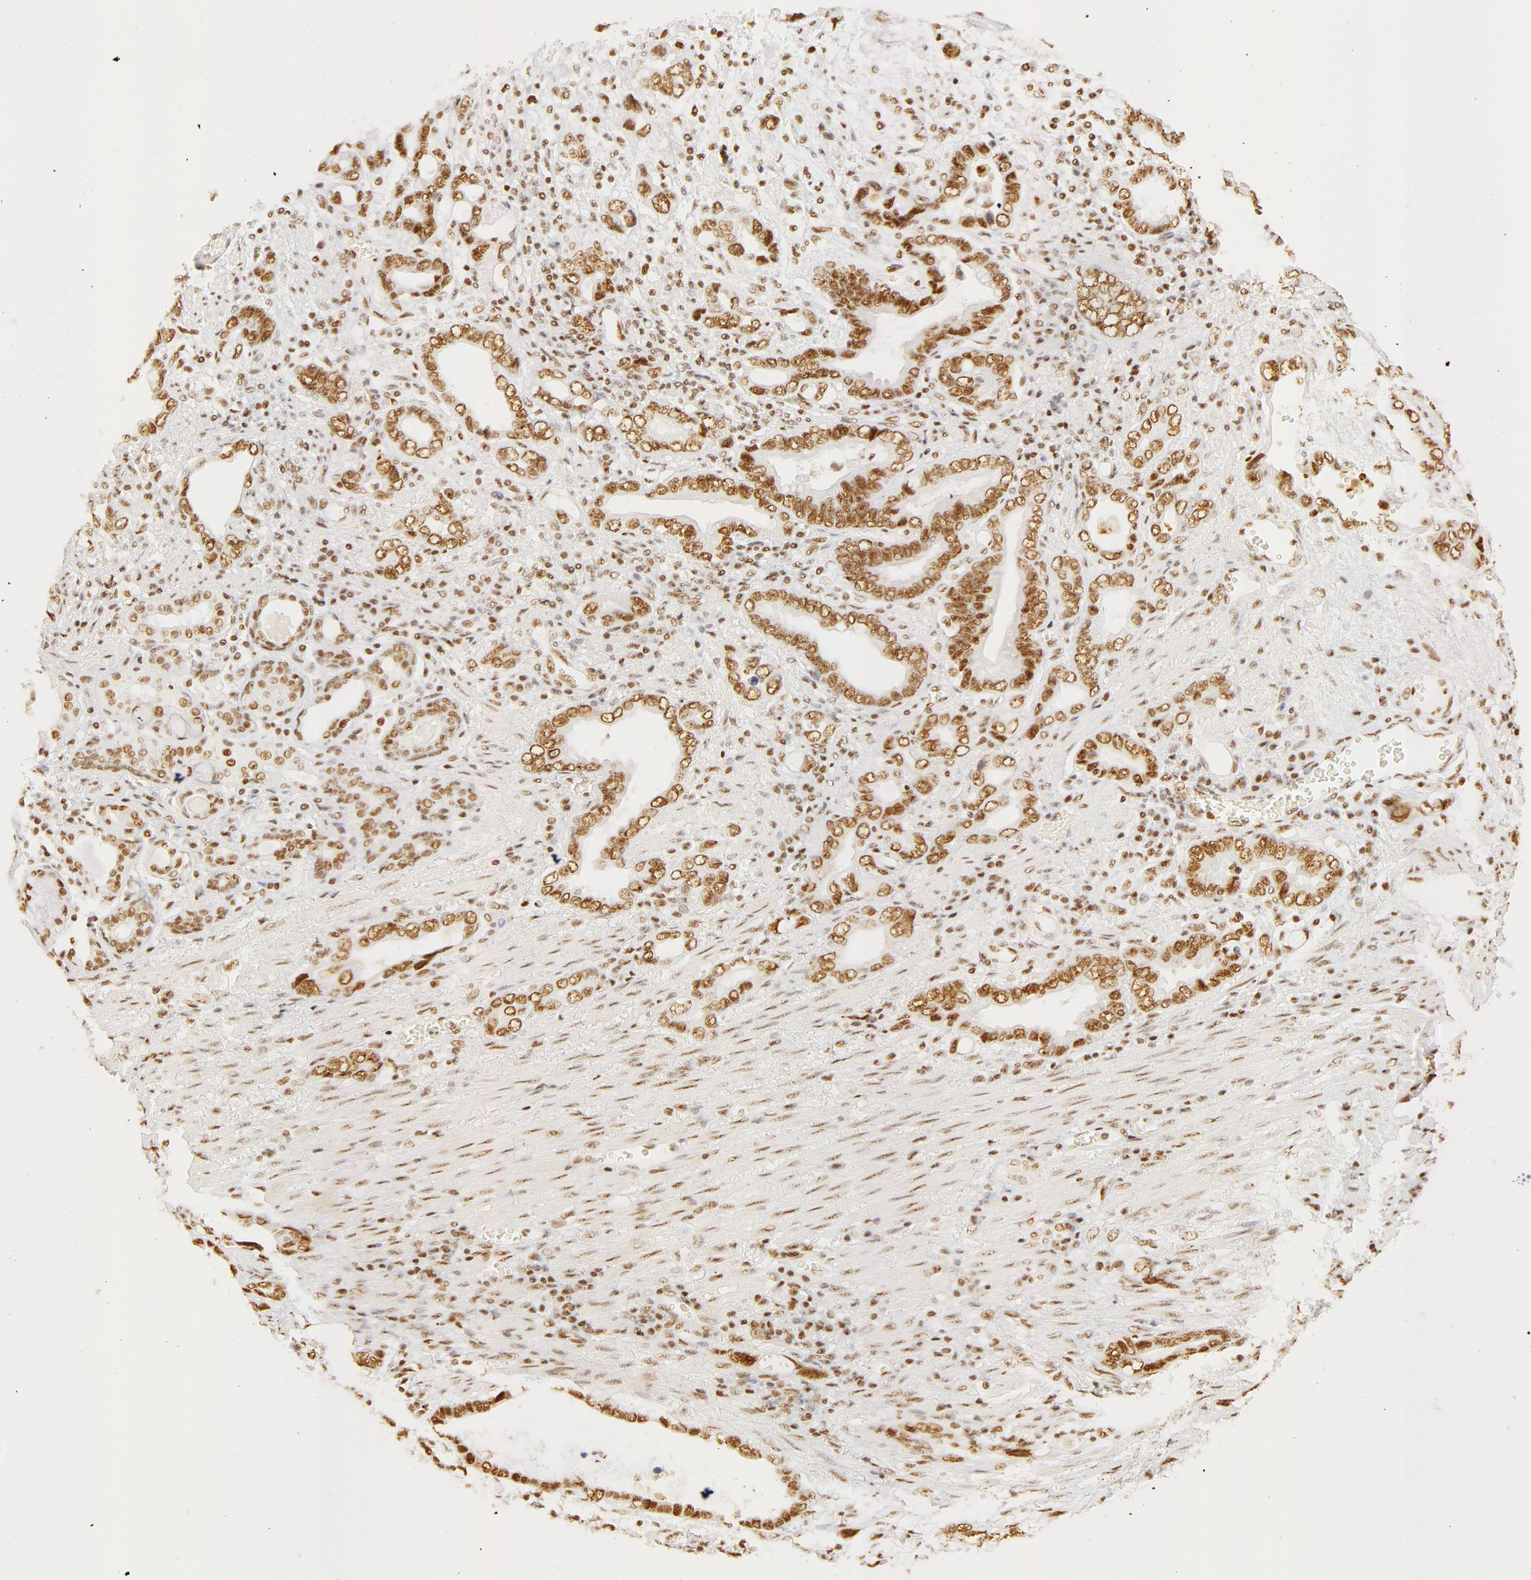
{"staining": {"intensity": "moderate", "quantity": ">75%", "location": "nuclear"}, "tissue": "stomach cancer", "cell_type": "Tumor cells", "image_type": "cancer", "snomed": [{"axis": "morphology", "description": "Adenocarcinoma, NOS"}, {"axis": "topography", "description": "Stomach"}], "caption": "Immunohistochemistry (IHC) micrograph of stomach adenocarcinoma stained for a protein (brown), which exhibits medium levels of moderate nuclear positivity in about >75% of tumor cells.", "gene": "RBM39", "patient": {"sex": "male", "age": 78}}